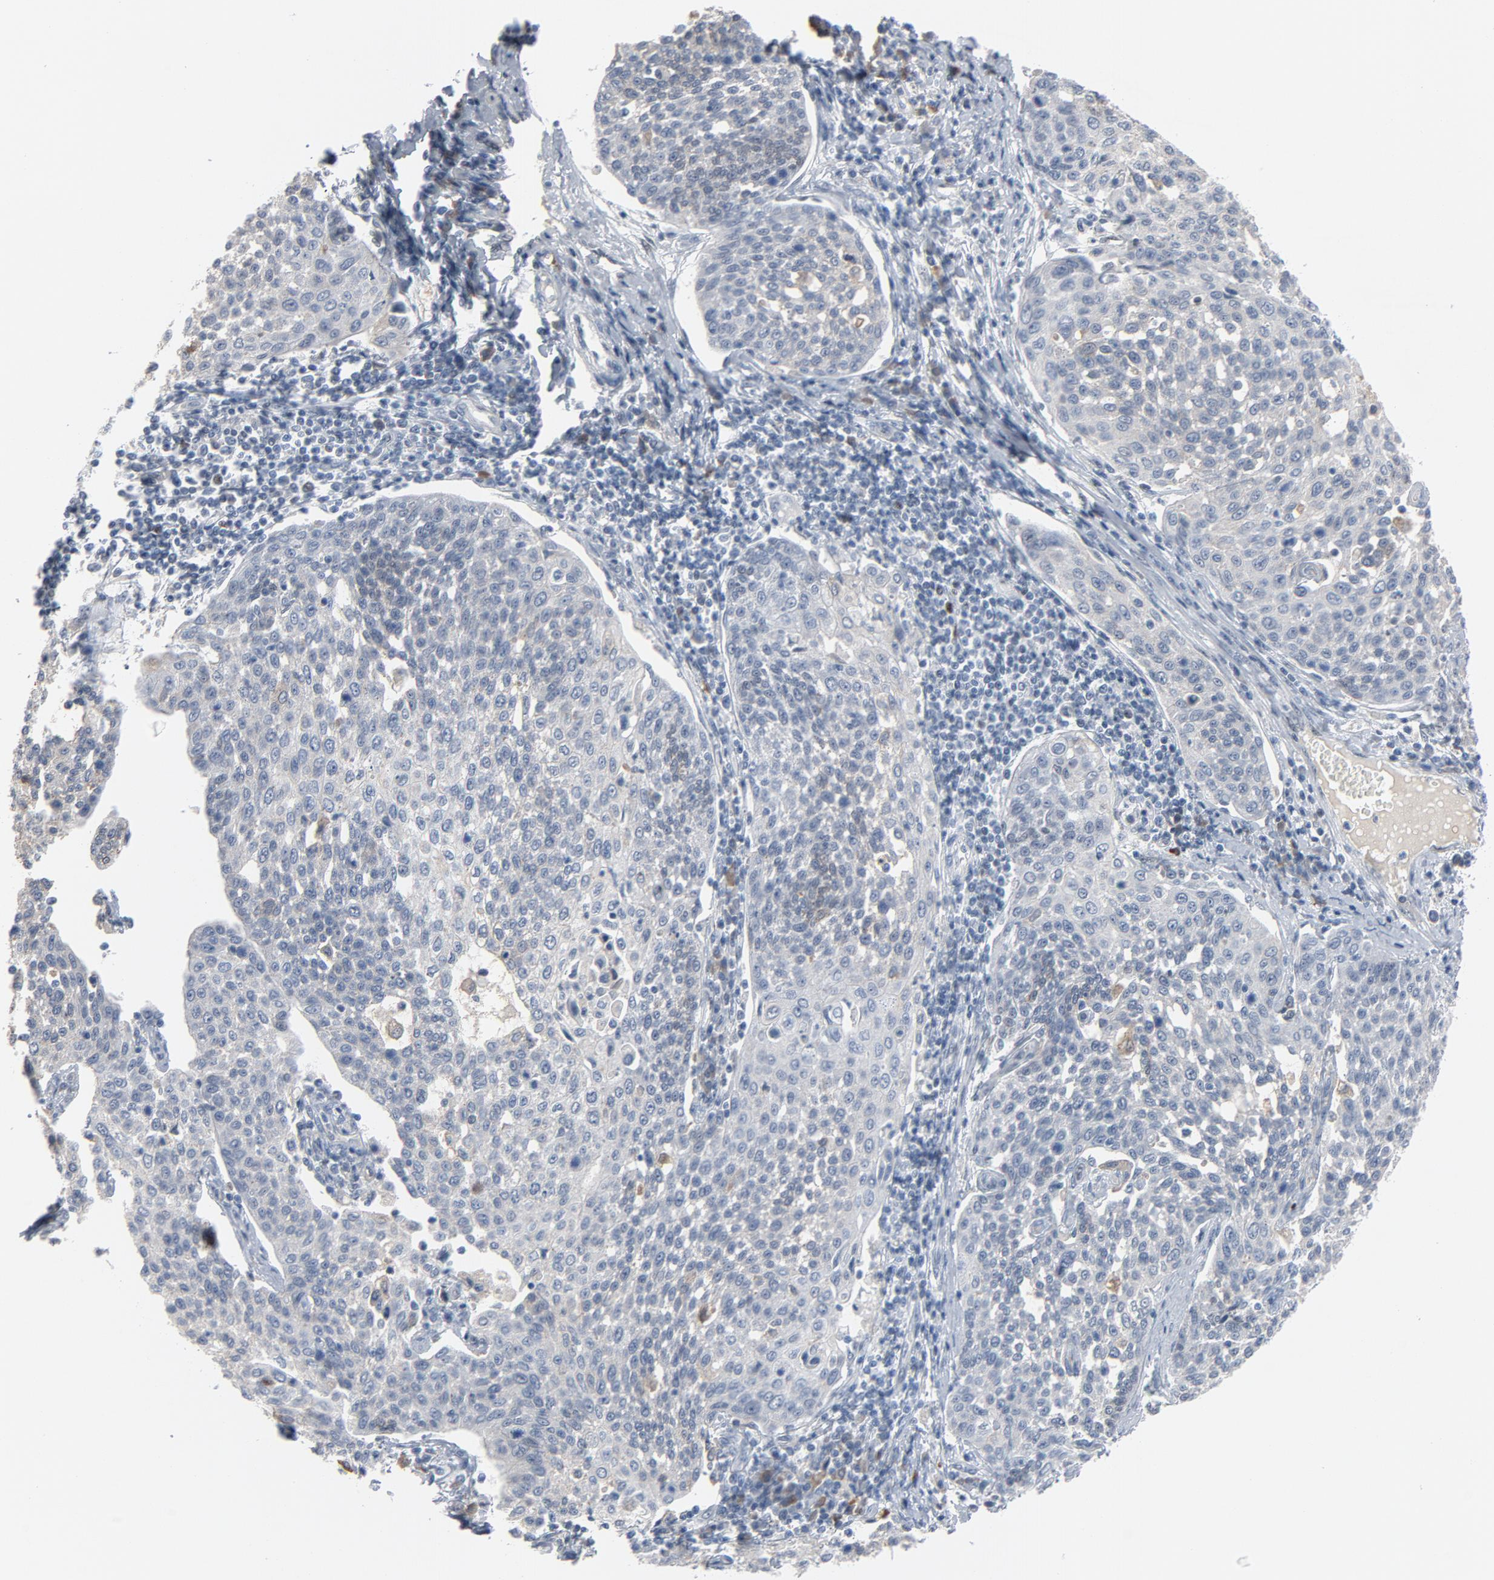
{"staining": {"intensity": "negative", "quantity": "none", "location": "none"}, "tissue": "cervical cancer", "cell_type": "Tumor cells", "image_type": "cancer", "snomed": [{"axis": "morphology", "description": "Squamous cell carcinoma, NOS"}, {"axis": "topography", "description": "Cervix"}], "caption": "This is an IHC photomicrograph of squamous cell carcinoma (cervical). There is no staining in tumor cells.", "gene": "FOXP1", "patient": {"sex": "female", "age": 34}}